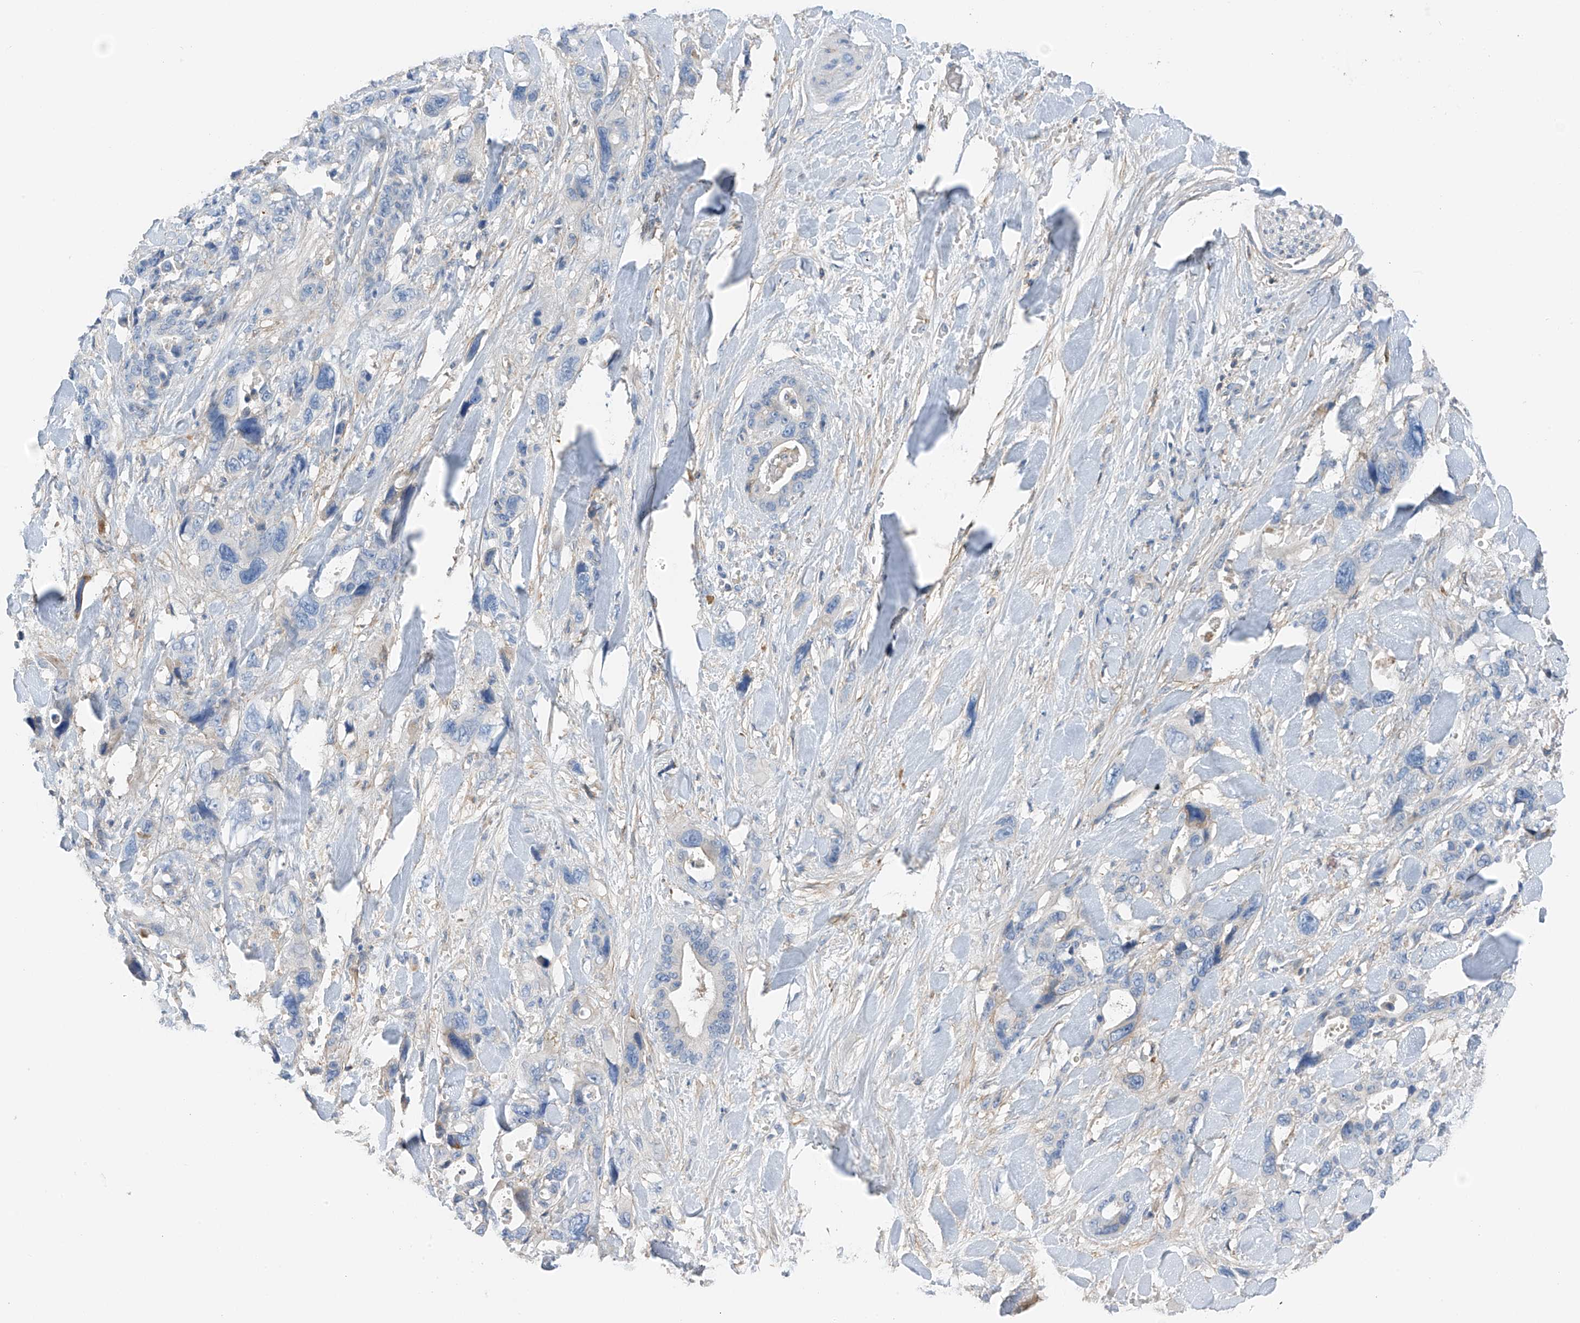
{"staining": {"intensity": "negative", "quantity": "none", "location": "none"}, "tissue": "pancreatic cancer", "cell_type": "Tumor cells", "image_type": "cancer", "snomed": [{"axis": "morphology", "description": "Adenocarcinoma, NOS"}, {"axis": "topography", "description": "Pancreas"}], "caption": "An image of human adenocarcinoma (pancreatic) is negative for staining in tumor cells.", "gene": "NALCN", "patient": {"sex": "male", "age": 46}}